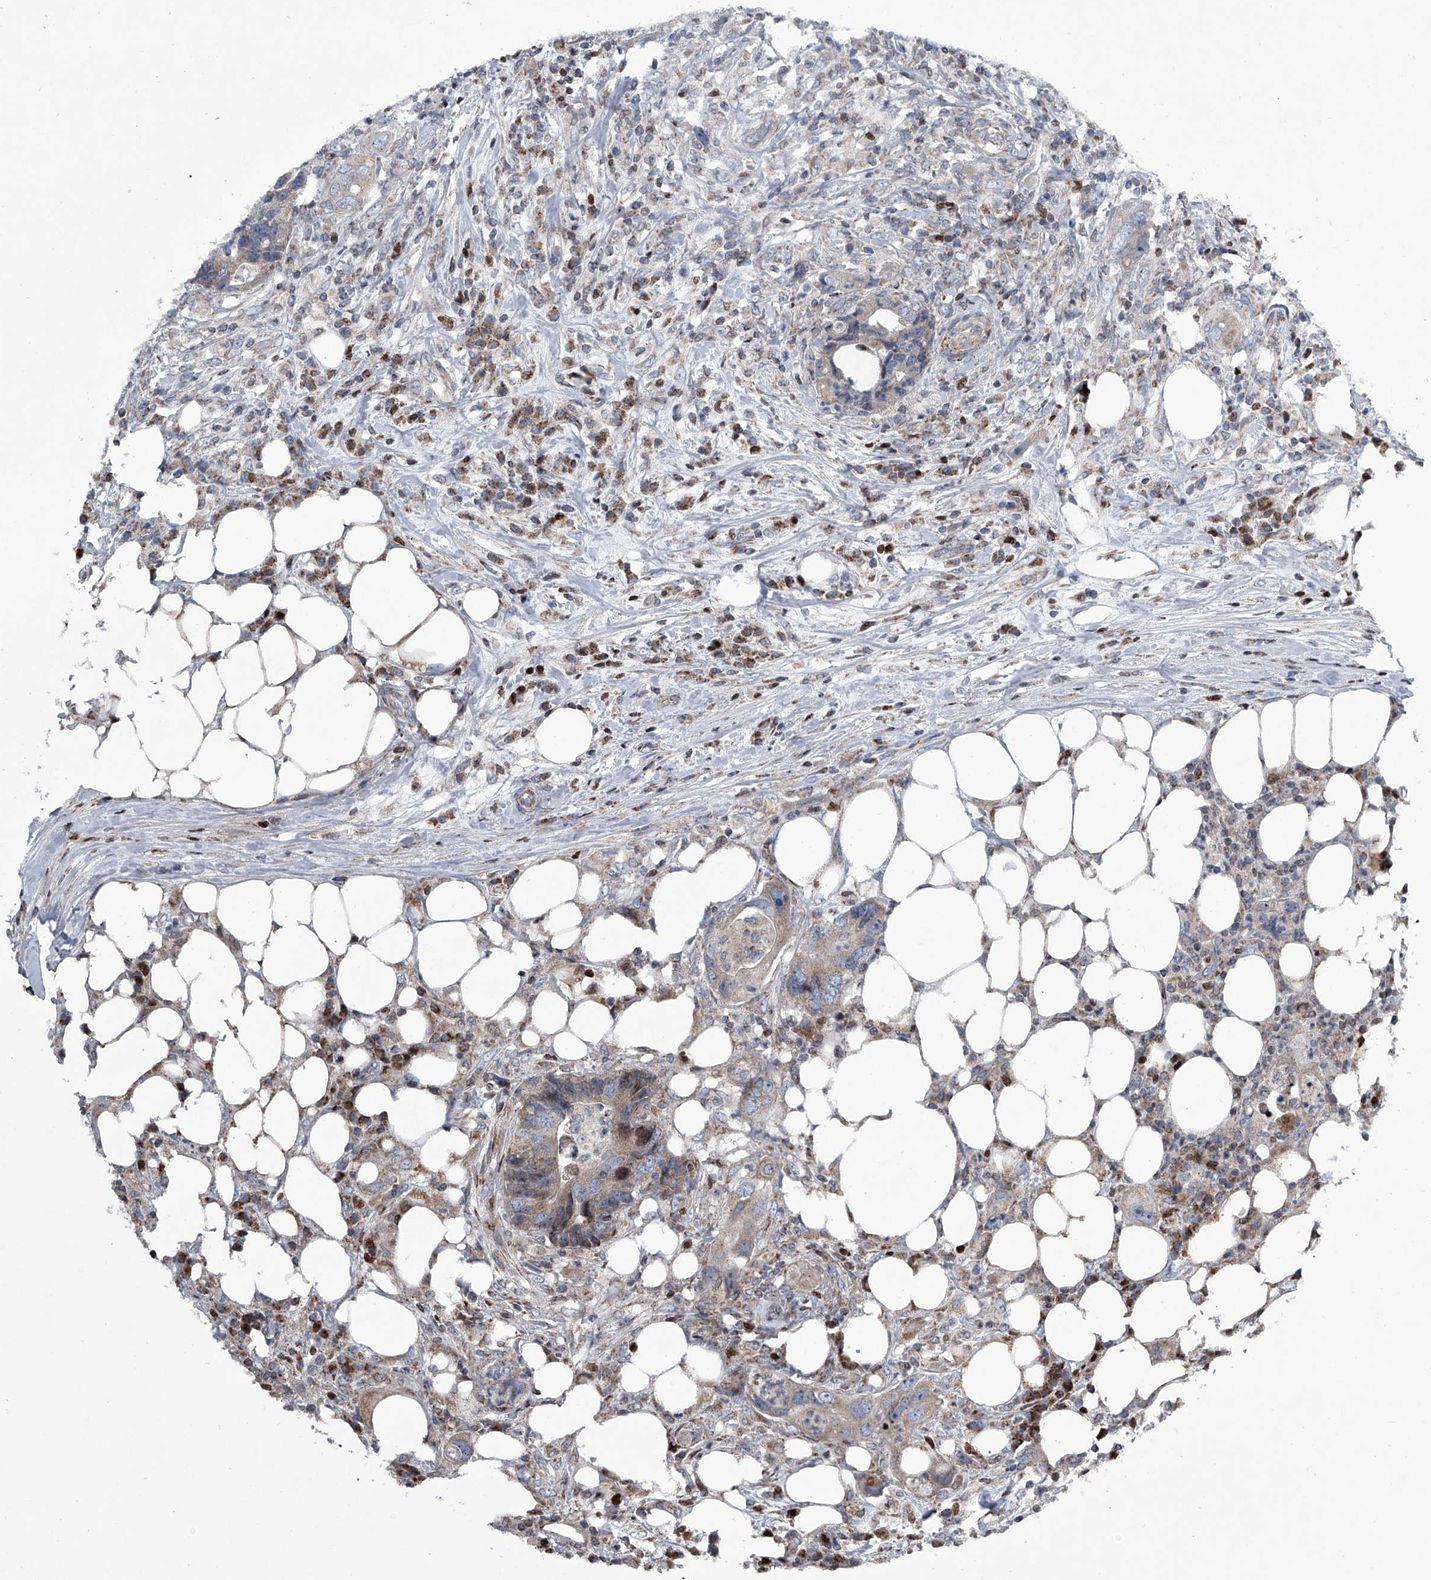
{"staining": {"intensity": "weak", "quantity": "<25%", "location": "cytoplasmic/membranous"}, "tissue": "colorectal cancer", "cell_type": "Tumor cells", "image_type": "cancer", "snomed": [{"axis": "morphology", "description": "Adenocarcinoma, NOS"}, {"axis": "topography", "description": "Colon"}], "caption": "The micrograph reveals no significant positivity in tumor cells of colorectal cancer (adenocarcinoma).", "gene": "STRADA", "patient": {"sex": "male", "age": 71}}